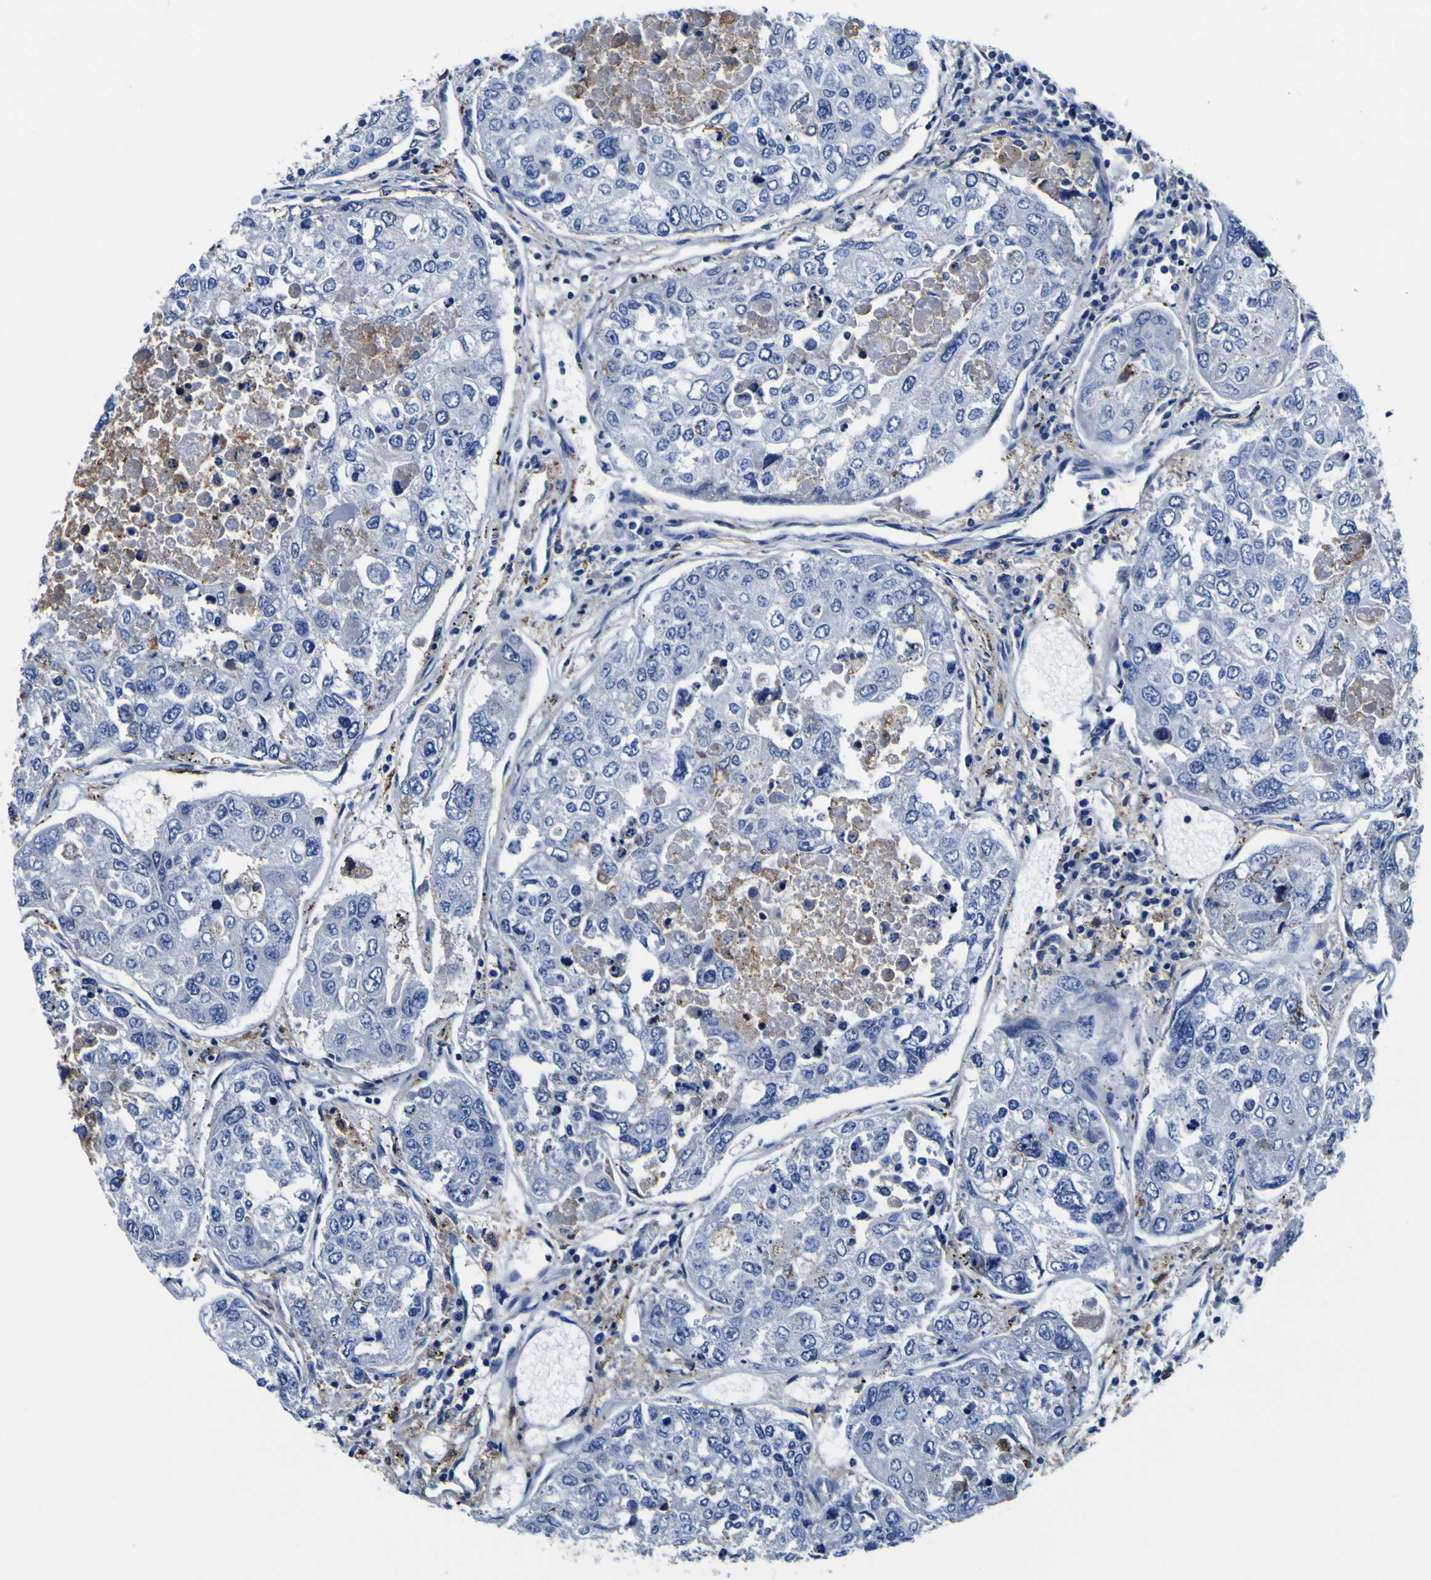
{"staining": {"intensity": "negative", "quantity": "none", "location": "none"}, "tissue": "urothelial cancer", "cell_type": "Tumor cells", "image_type": "cancer", "snomed": [{"axis": "morphology", "description": "Urothelial carcinoma, High grade"}, {"axis": "topography", "description": "Lymph node"}, {"axis": "topography", "description": "Urinary bladder"}], "caption": "DAB (3,3'-diaminobenzidine) immunohistochemical staining of human urothelial cancer displays no significant expression in tumor cells.", "gene": "PXDN", "patient": {"sex": "male", "age": 51}}